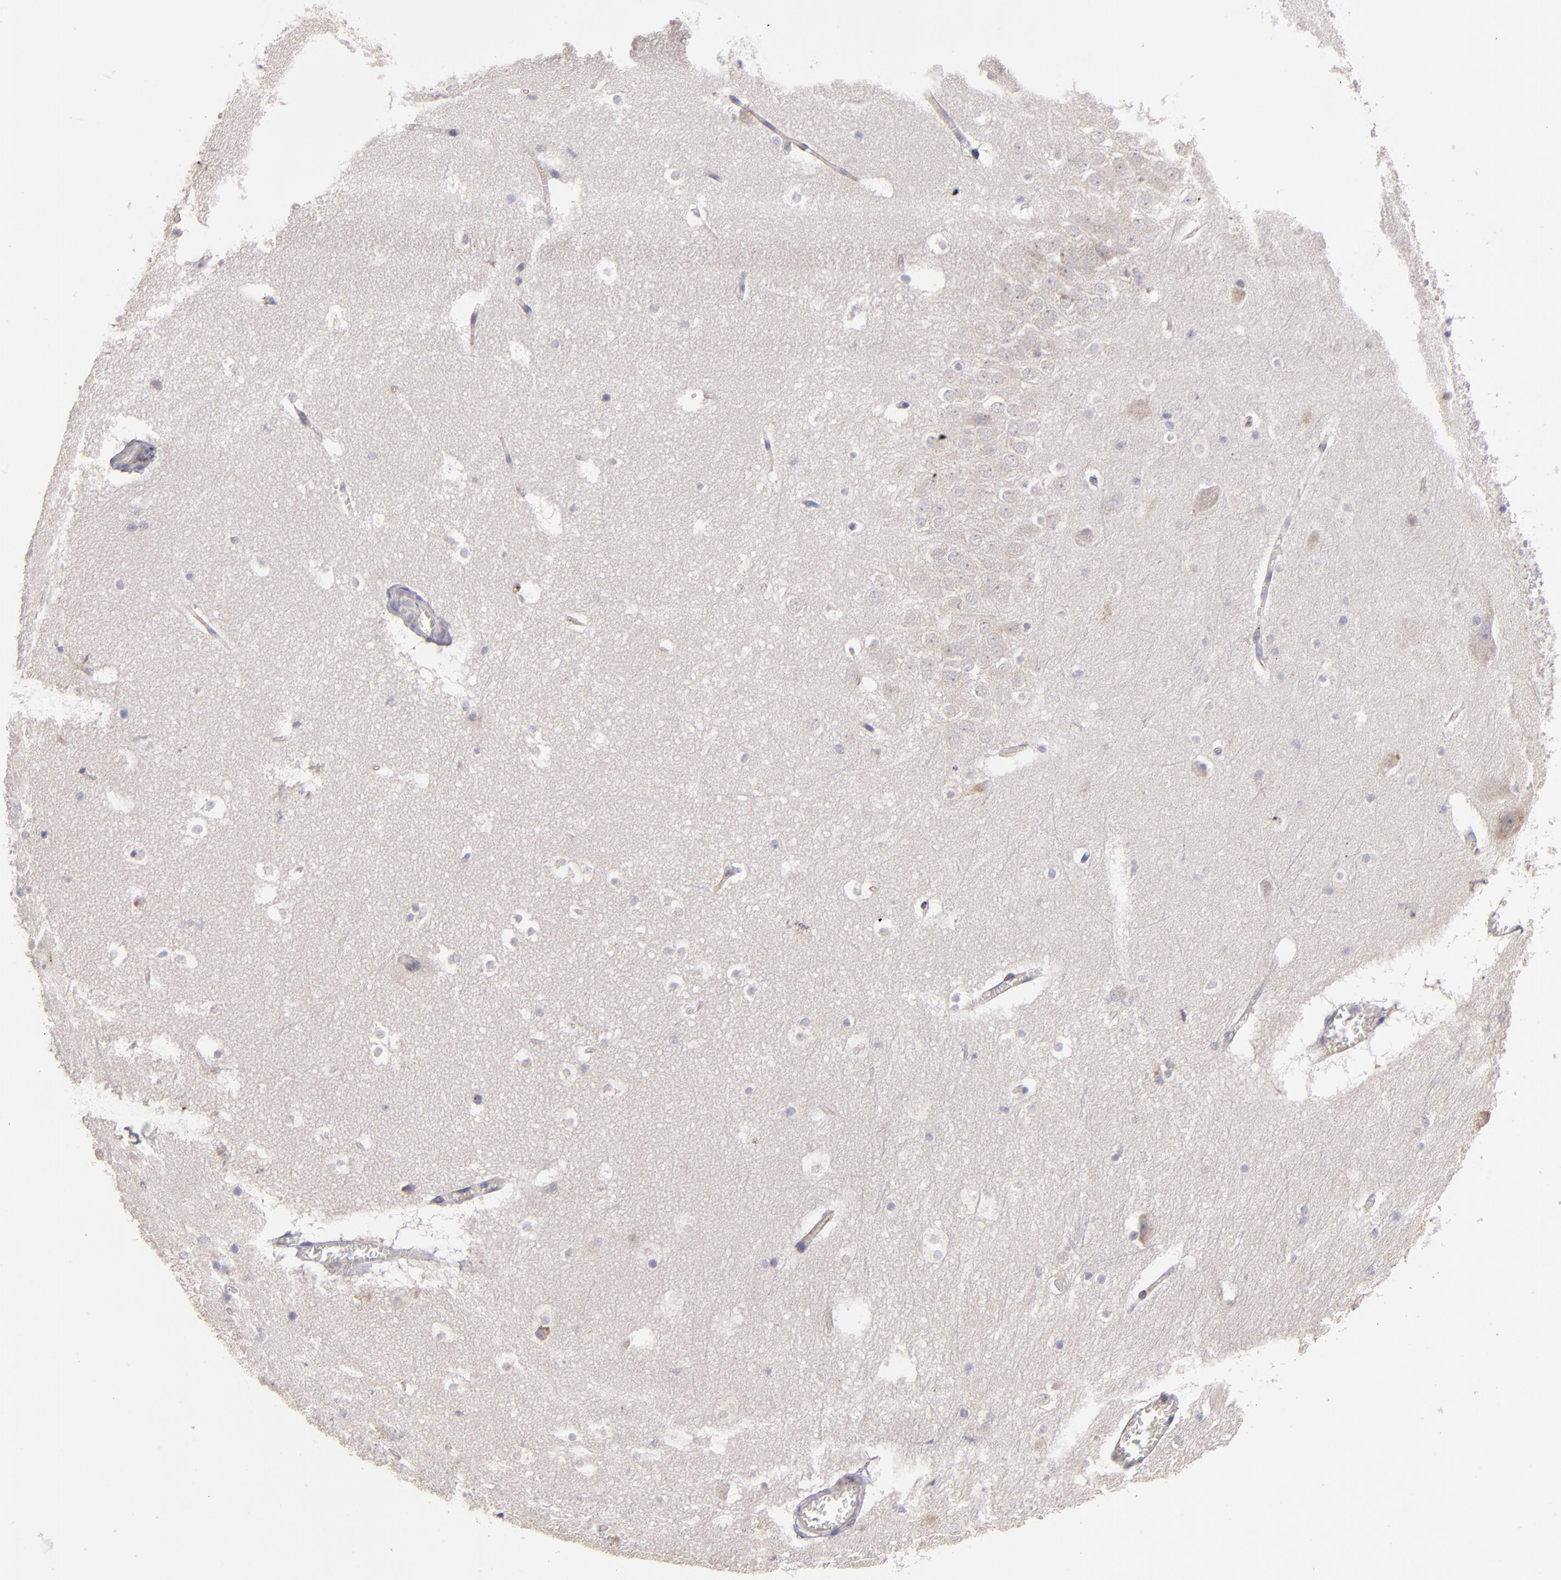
{"staining": {"intensity": "weak", "quantity": "<25%", "location": "cytoplasmic/membranous"}, "tissue": "hippocampus", "cell_type": "Glial cells", "image_type": "normal", "snomed": [{"axis": "morphology", "description": "Normal tissue, NOS"}, {"axis": "topography", "description": "Hippocampus"}], "caption": "High power microscopy histopathology image of an IHC micrograph of benign hippocampus, revealing no significant staining in glial cells. Nuclei are stained in blue.", "gene": "IFIH1", "patient": {"sex": "male", "age": 45}}